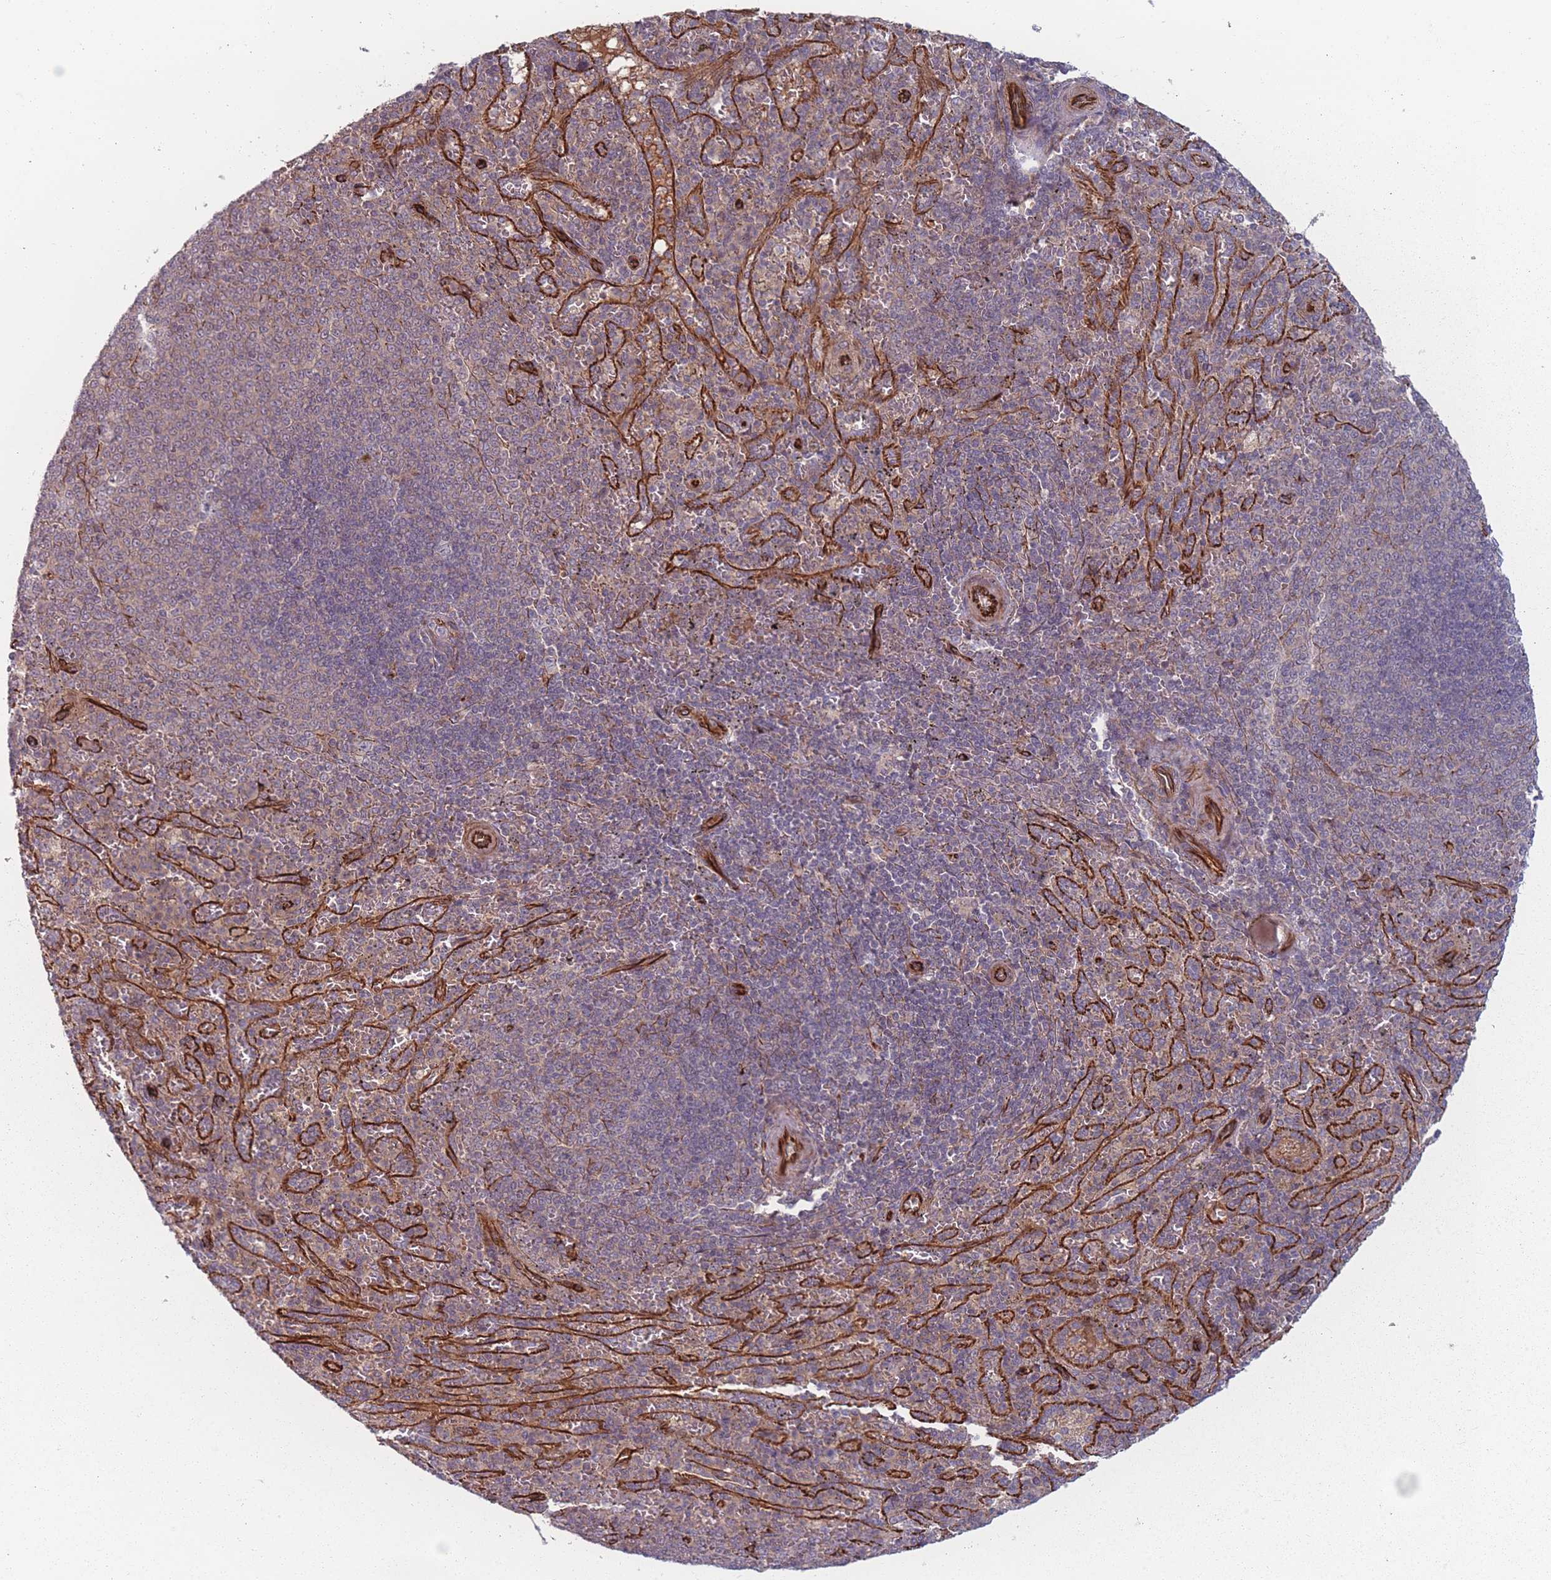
{"staining": {"intensity": "negative", "quantity": "none", "location": "none"}, "tissue": "spleen", "cell_type": "Cells in red pulp", "image_type": "normal", "snomed": [{"axis": "morphology", "description": "Normal tissue, NOS"}, {"axis": "topography", "description": "Spleen"}], "caption": "There is no significant positivity in cells in red pulp of spleen. (DAB immunohistochemistry (IHC) with hematoxylin counter stain).", "gene": "EEF1AKMT2", "patient": {"sex": "female", "age": 21}}